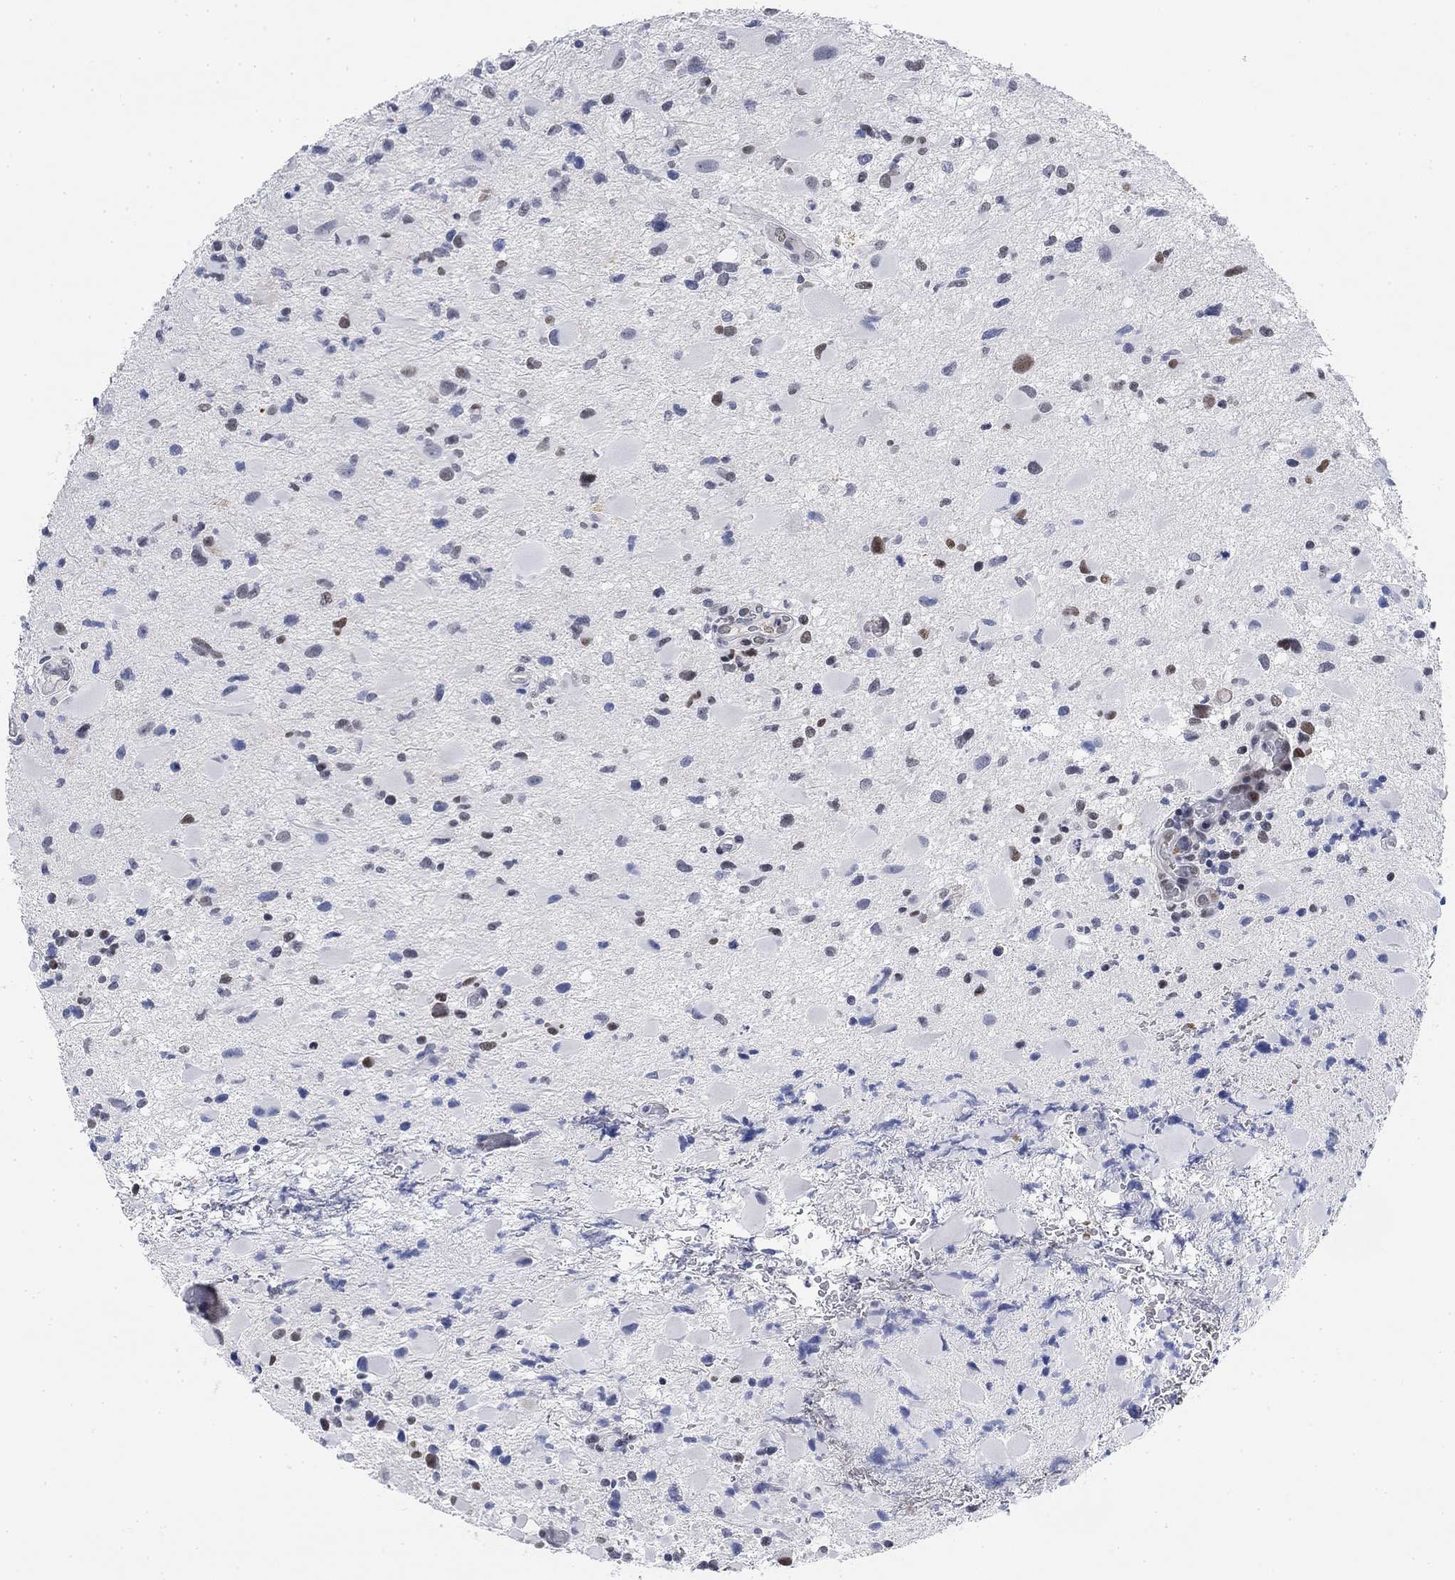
{"staining": {"intensity": "moderate", "quantity": "<25%", "location": "nuclear"}, "tissue": "glioma", "cell_type": "Tumor cells", "image_type": "cancer", "snomed": [{"axis": "morphology", "description": "Glioma, malignant, Low grade"}, {"axis": "topography", "description": "Brain"}], "caption": "Glioma stained with a brown dye exhibits moderate nuclear positive positivity in approximately <25% of tumor cells.", "gene": "PAX6", "patient": {"sex": "female", "age": 32}}